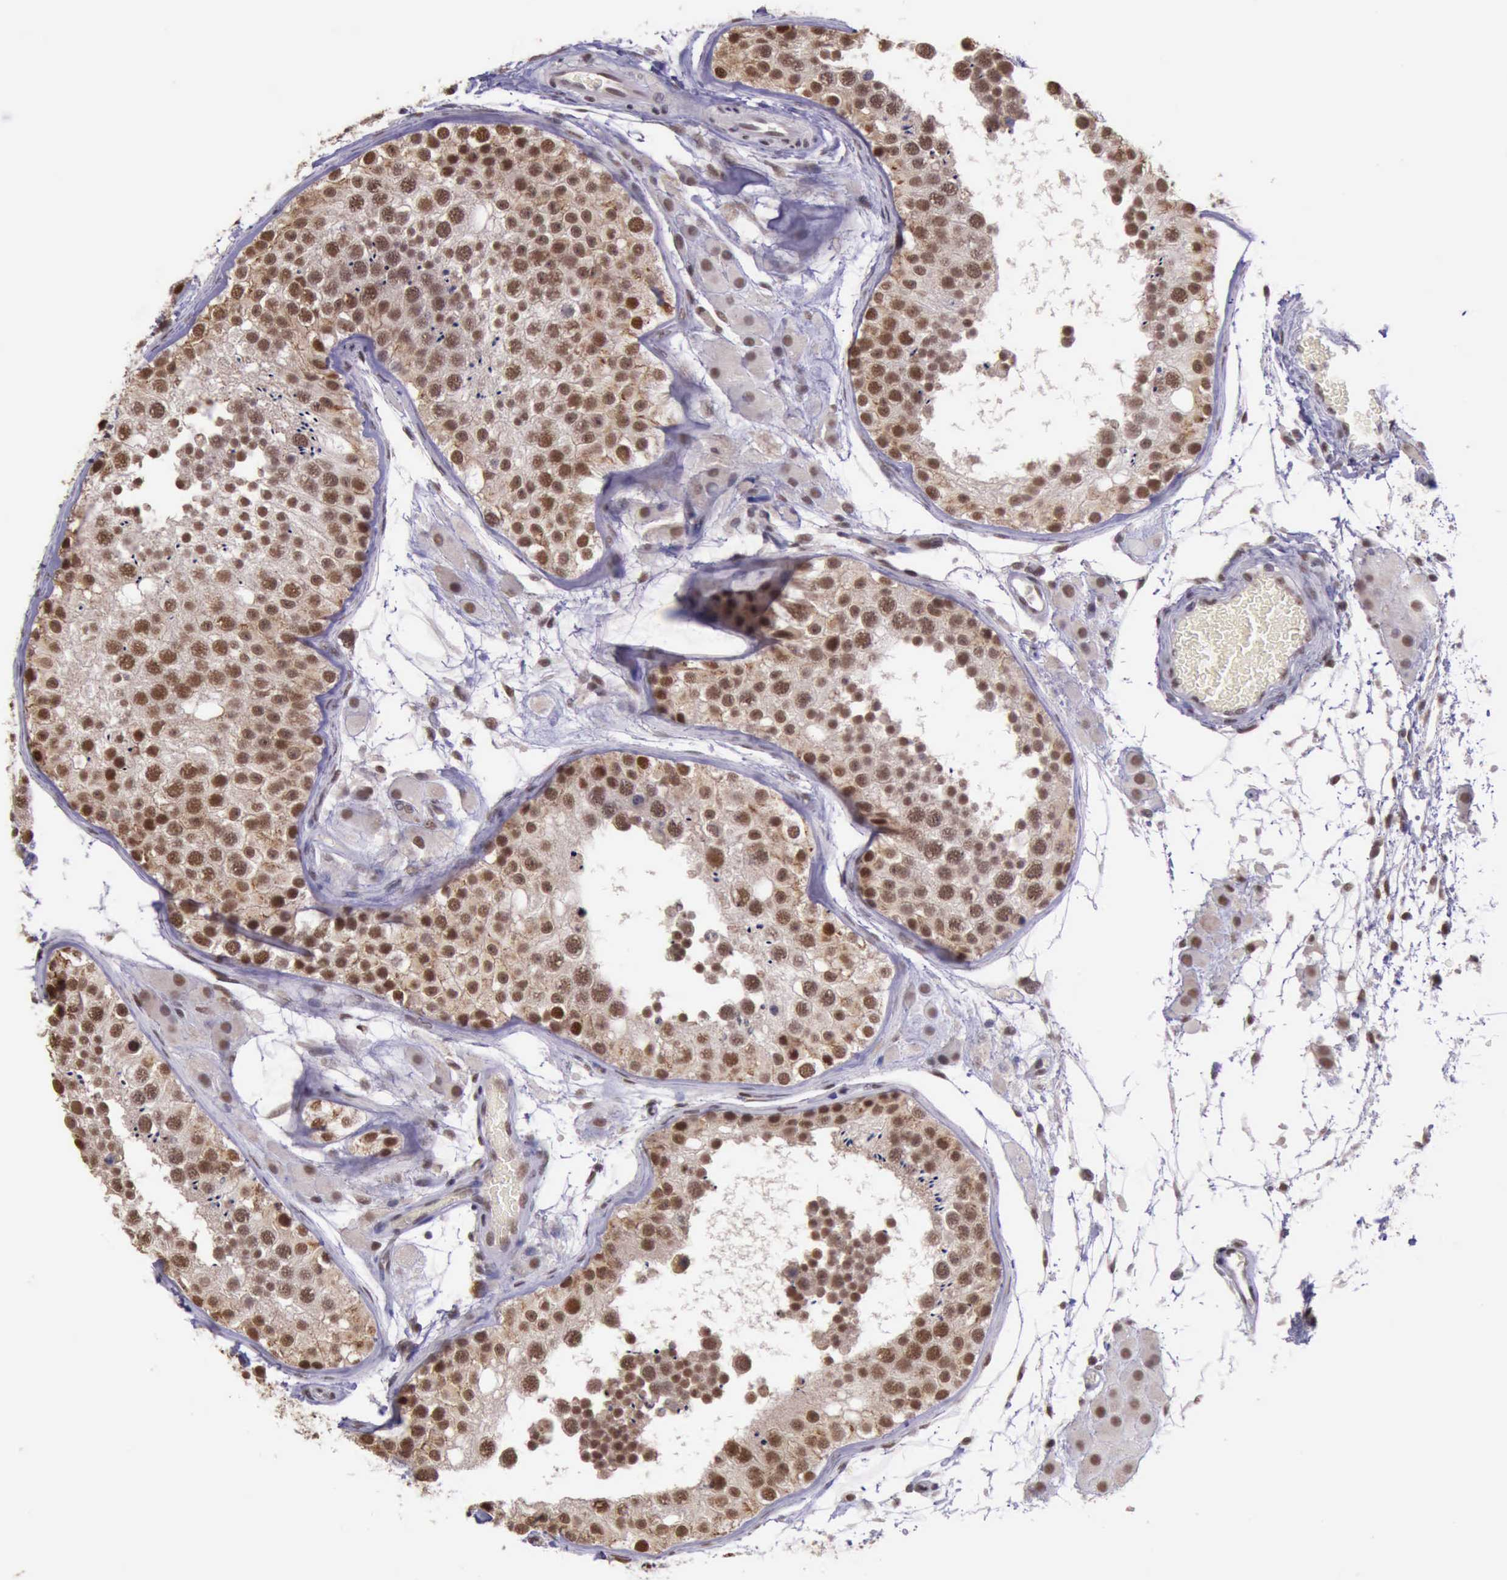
{"staining": {"intensity": "strong", "quantity": ">75%", "location": "cytoplasmic/membranous,nuclear"}, "tissue": "testis", "cell_type": "Cells in seminiferous ducts", "image_type": "normal", "snomed": [{"axis": "morphology", "description": "Normal tissue, NOS"}, {"axis": "topography", "description": "Testis"}], "caption": "This micrograph exhibits normal testis stained with IHC to label a protein in brown. The cytoplasmic/membranous,nuclear of cells in seminiferous ducts show strong positivity for the protein. Nuclei are counter-stained blue.", "gene": "PRPF39", "patient": {"sex": "male", "age": 26}}